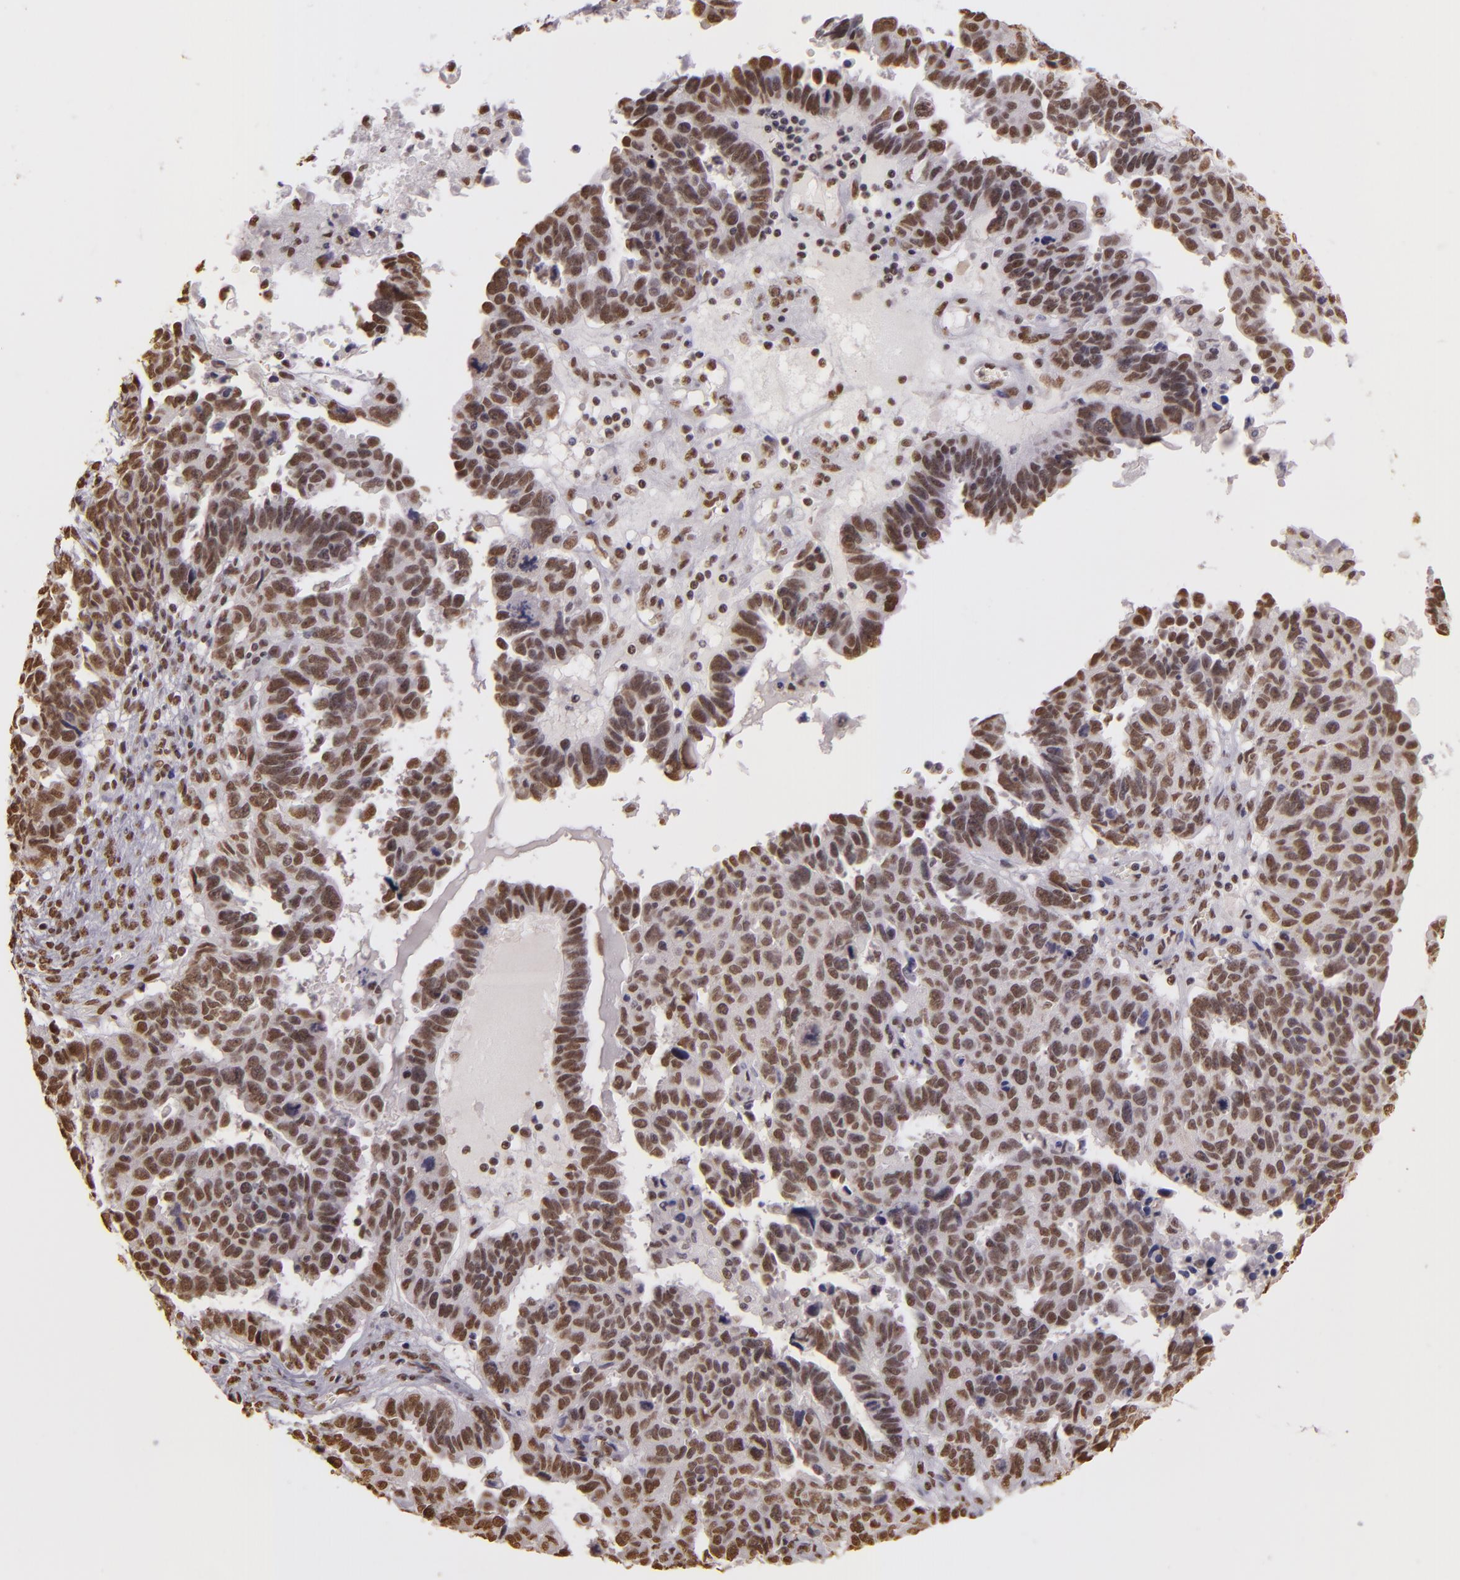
{"staining": {"intensity": "moderate", "quantity": ">75%", "location": "nuclear"}, "tissue": "ovarian cancer", "cell_type": "Tumor cells", "image_type": "cancer", "snomed": [{"axis": "morphology", "description": "Carcinoma, endometroid"}, {"axis": "morphology", "description": "Cystadenocarcinoma, serous, NOS"}, {"axis": "topography", "description": "Ovary"}], "caption": "IHC staining of endometroid carcinoma (ovarian), which exhibits medium levels of moderate nuclear positivity in approximately >75% of tumor cells indicating moderate nuclear protein expression. The staining was performed using DAB (3,3'-diaminobenzidine) (brown) for protein detection and nuclei were counterstained in hematoxylin (blue).", "gene": "PAPOLA", "patient": {"sex": "female", "age": 45}}